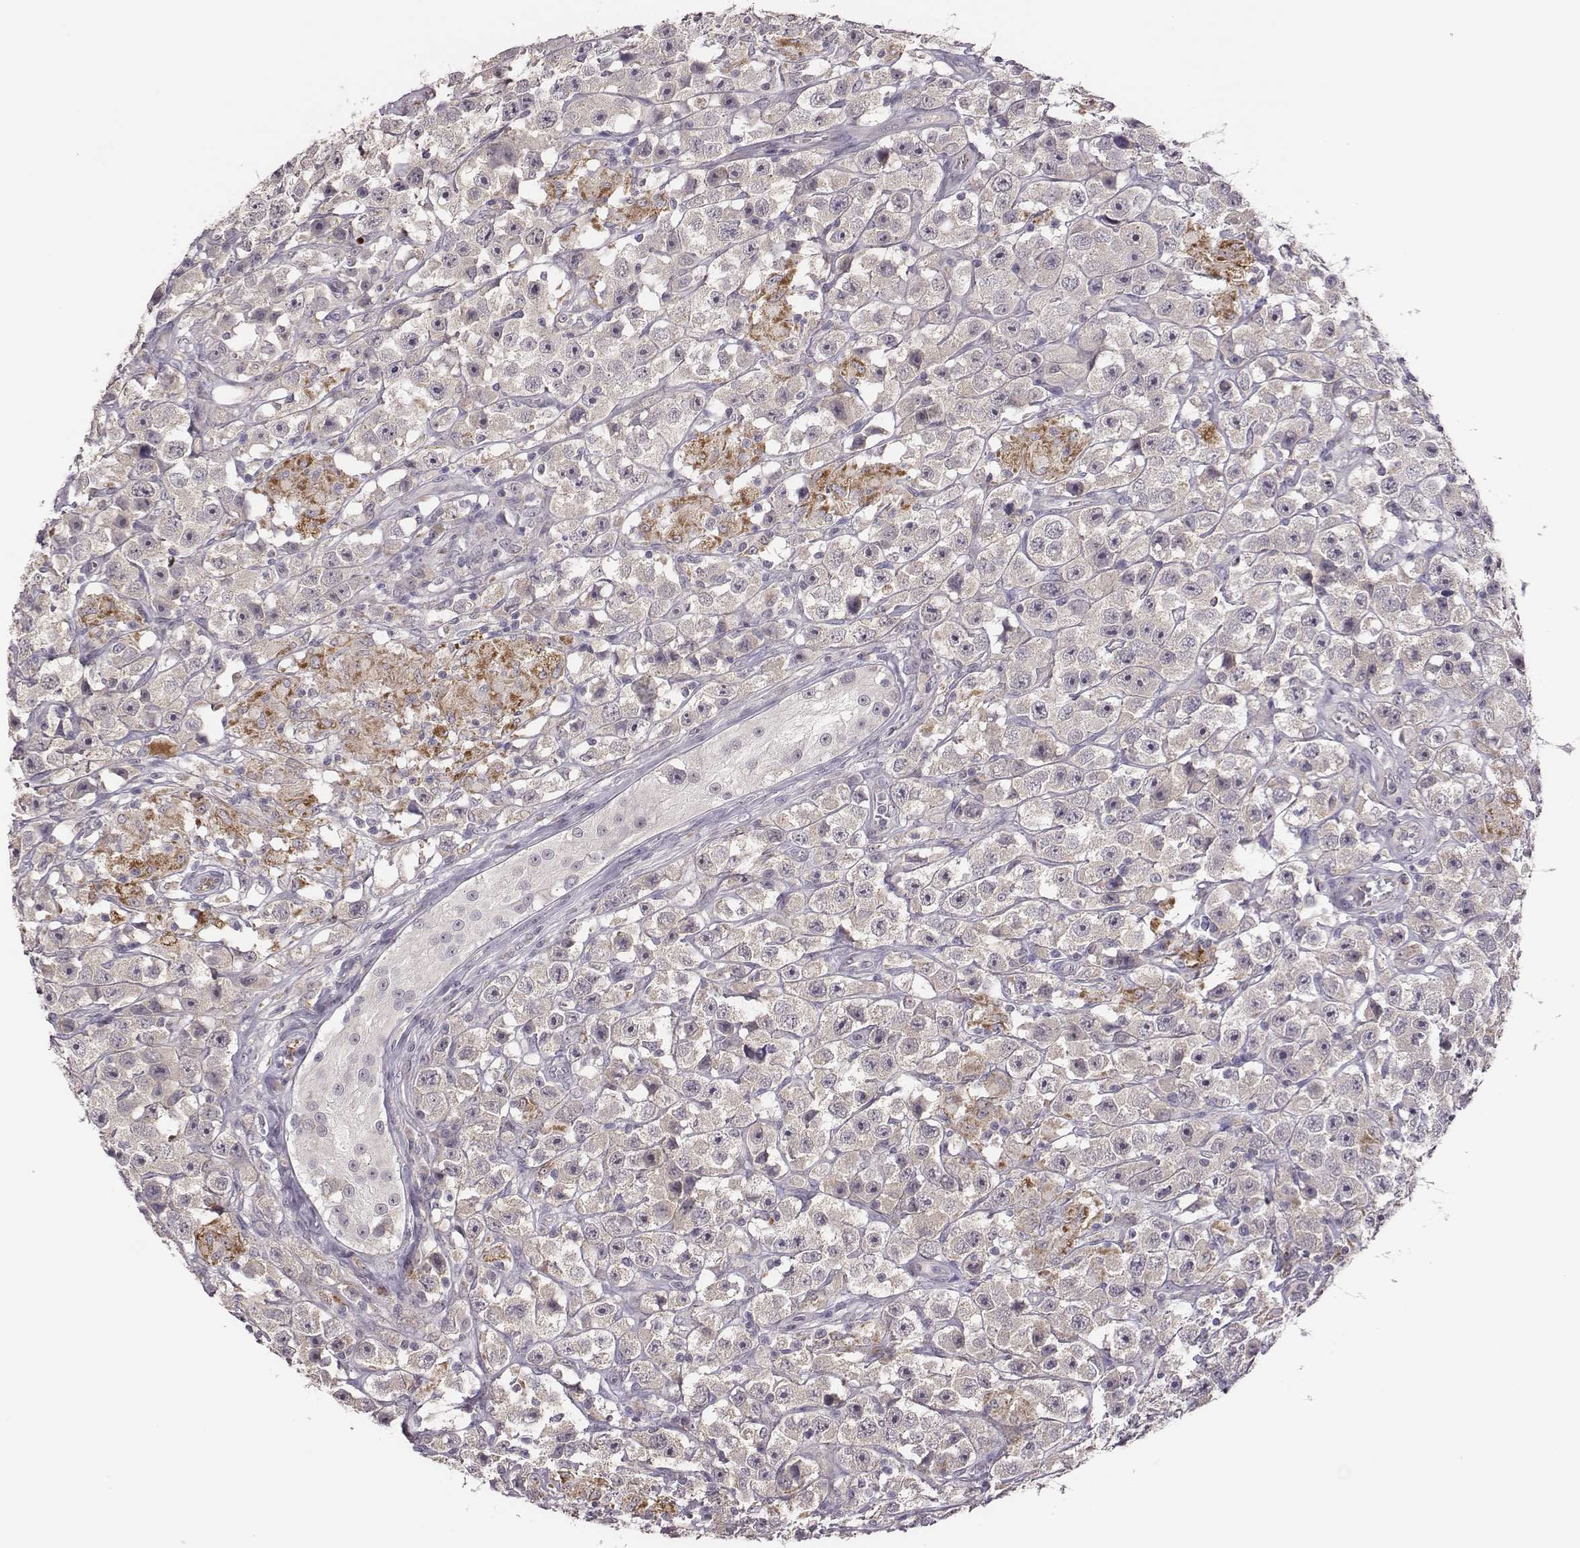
{"staining": {"intensity": "negative", "quantity": "none", "location": "none"}, "tissue": "testis cancer", "cell_type": "Tumor cells", "image_type": "cancer", "snomed": [{"axis": "morphology", "description": "Seminoma, NOS"}, {"axis": "topography", "description": "Testis"}], "caption": "Protein analysis of testis cancer exhibits no significant positivity in tumor cells.", "gene": "KMO", "patient": {"sex": "male", "age": 45}}